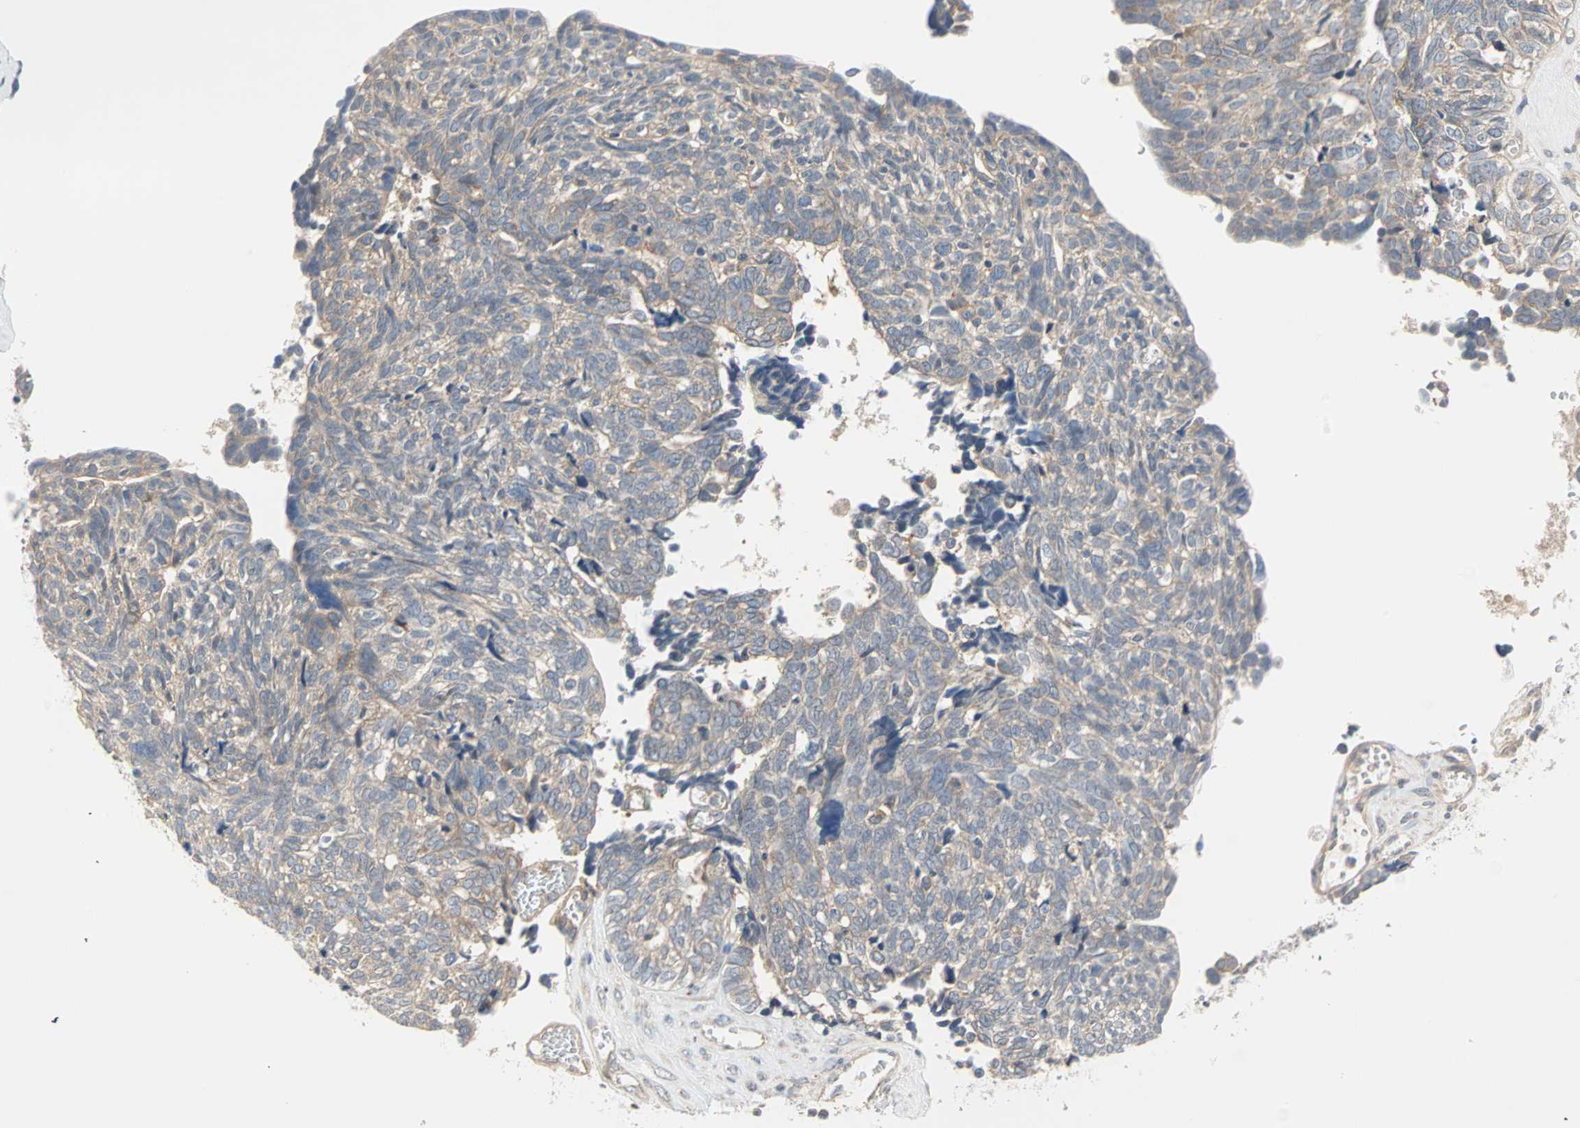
{"staining": {"intensity": "weak", "quantity": "25%-75%", "location": "cytoplasmic/membranous"}, "tissue": "ovarian cancer", "cell_type": "Tumor cells", "image_type": "cancer", "snomed": [{"axis": "morphology", "description": "Cystadenocarcinoma, serous, NOS"}, {"axis": "topography", "description": "Ovary"}], "caption": "Serous cystadenocarcinoma (ovarian) stained with immunohistochemistry (IHC) displays weak cytoplasmic/membranous positivity in approximately 25%-75% of tumor cells. (DAB IHC with brightfield microscopy, high magnification).", "gene": "PDE8A", "patient": {"sex": "female", "age": 79}}